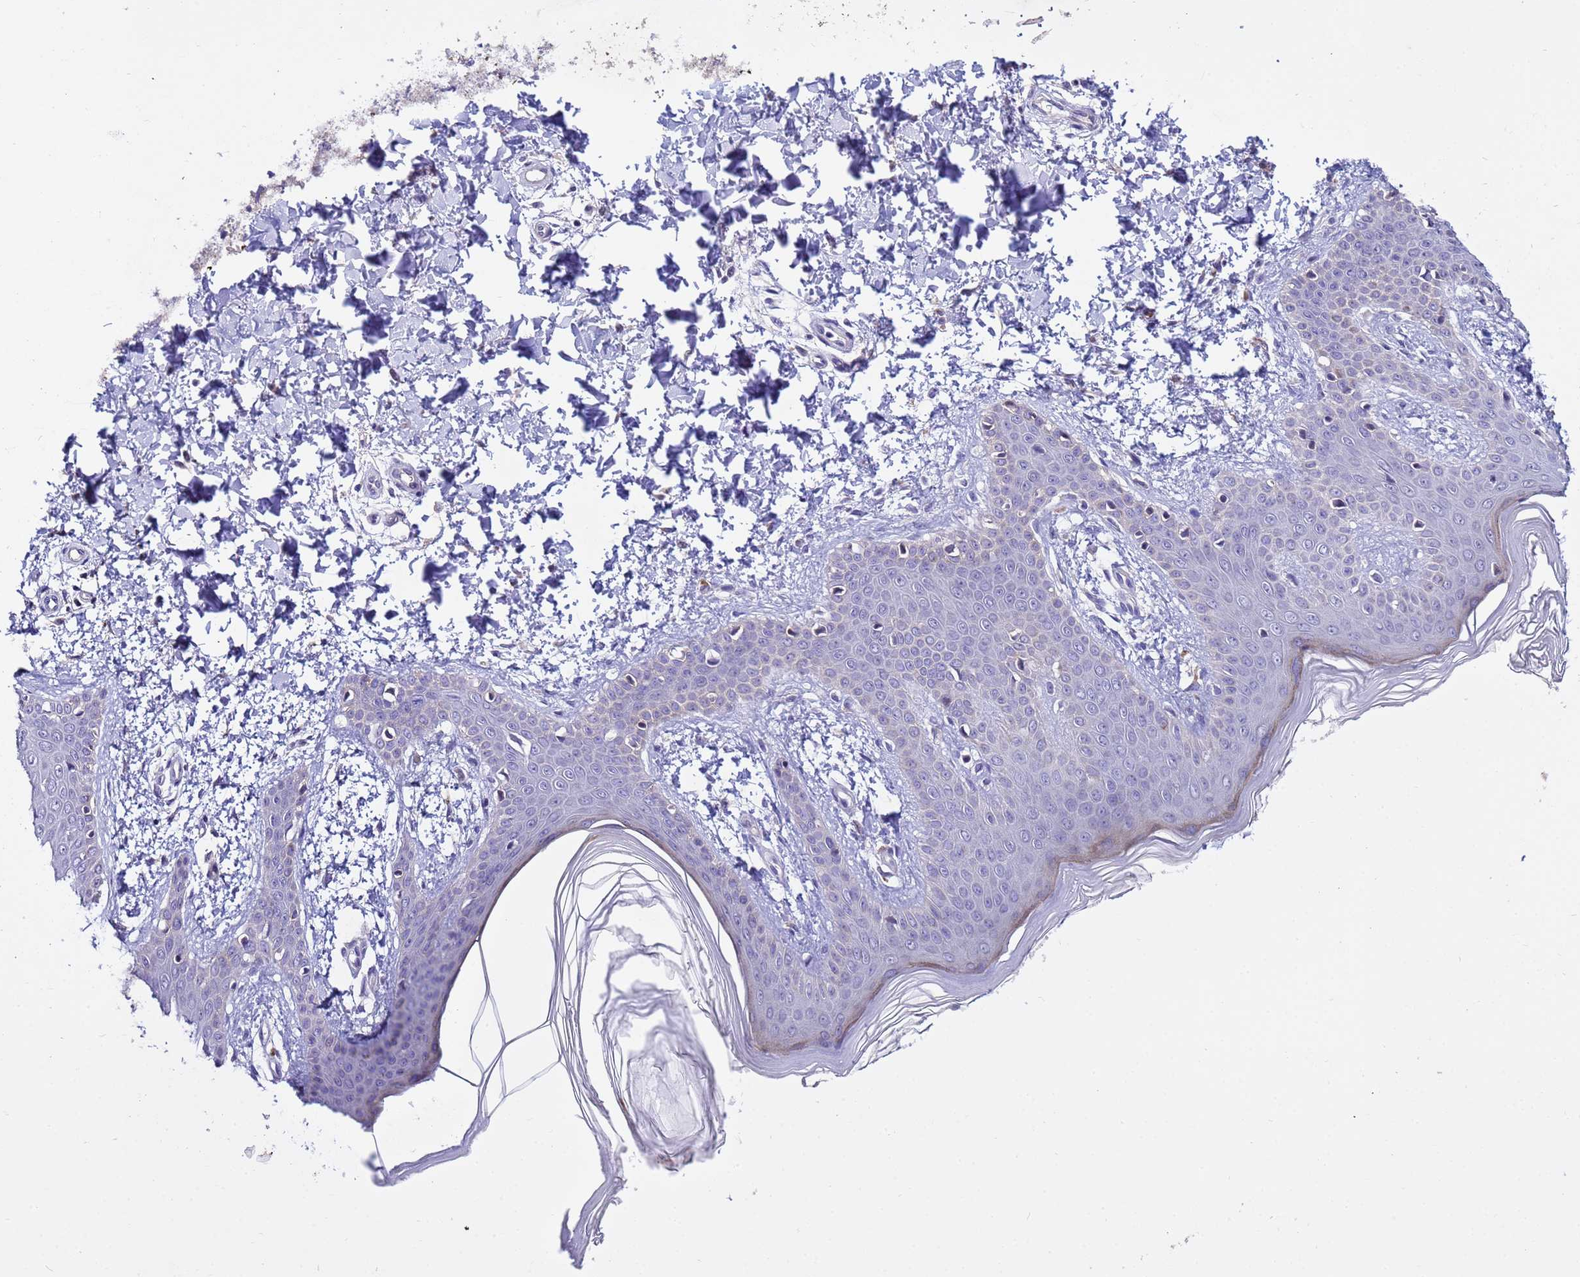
{"staining": {"intensity": "negative", "quantity": "none", "location": "none"}, "tissue": "skin", "cell_type": "Fibroblasts", "image_type": "normal", "snomed": [{"axis": "morphology", "description": "Normal tissue, NOS"}, {"axis": "topography", "description": "Skin"}], "caption": "Immunohistochemical staining of benign skin displays no significant staining in fibroblasts. Nuclei are stained in blue.", "gene": "IGSF11", "patient": {"sex": "male", "age": 36}}